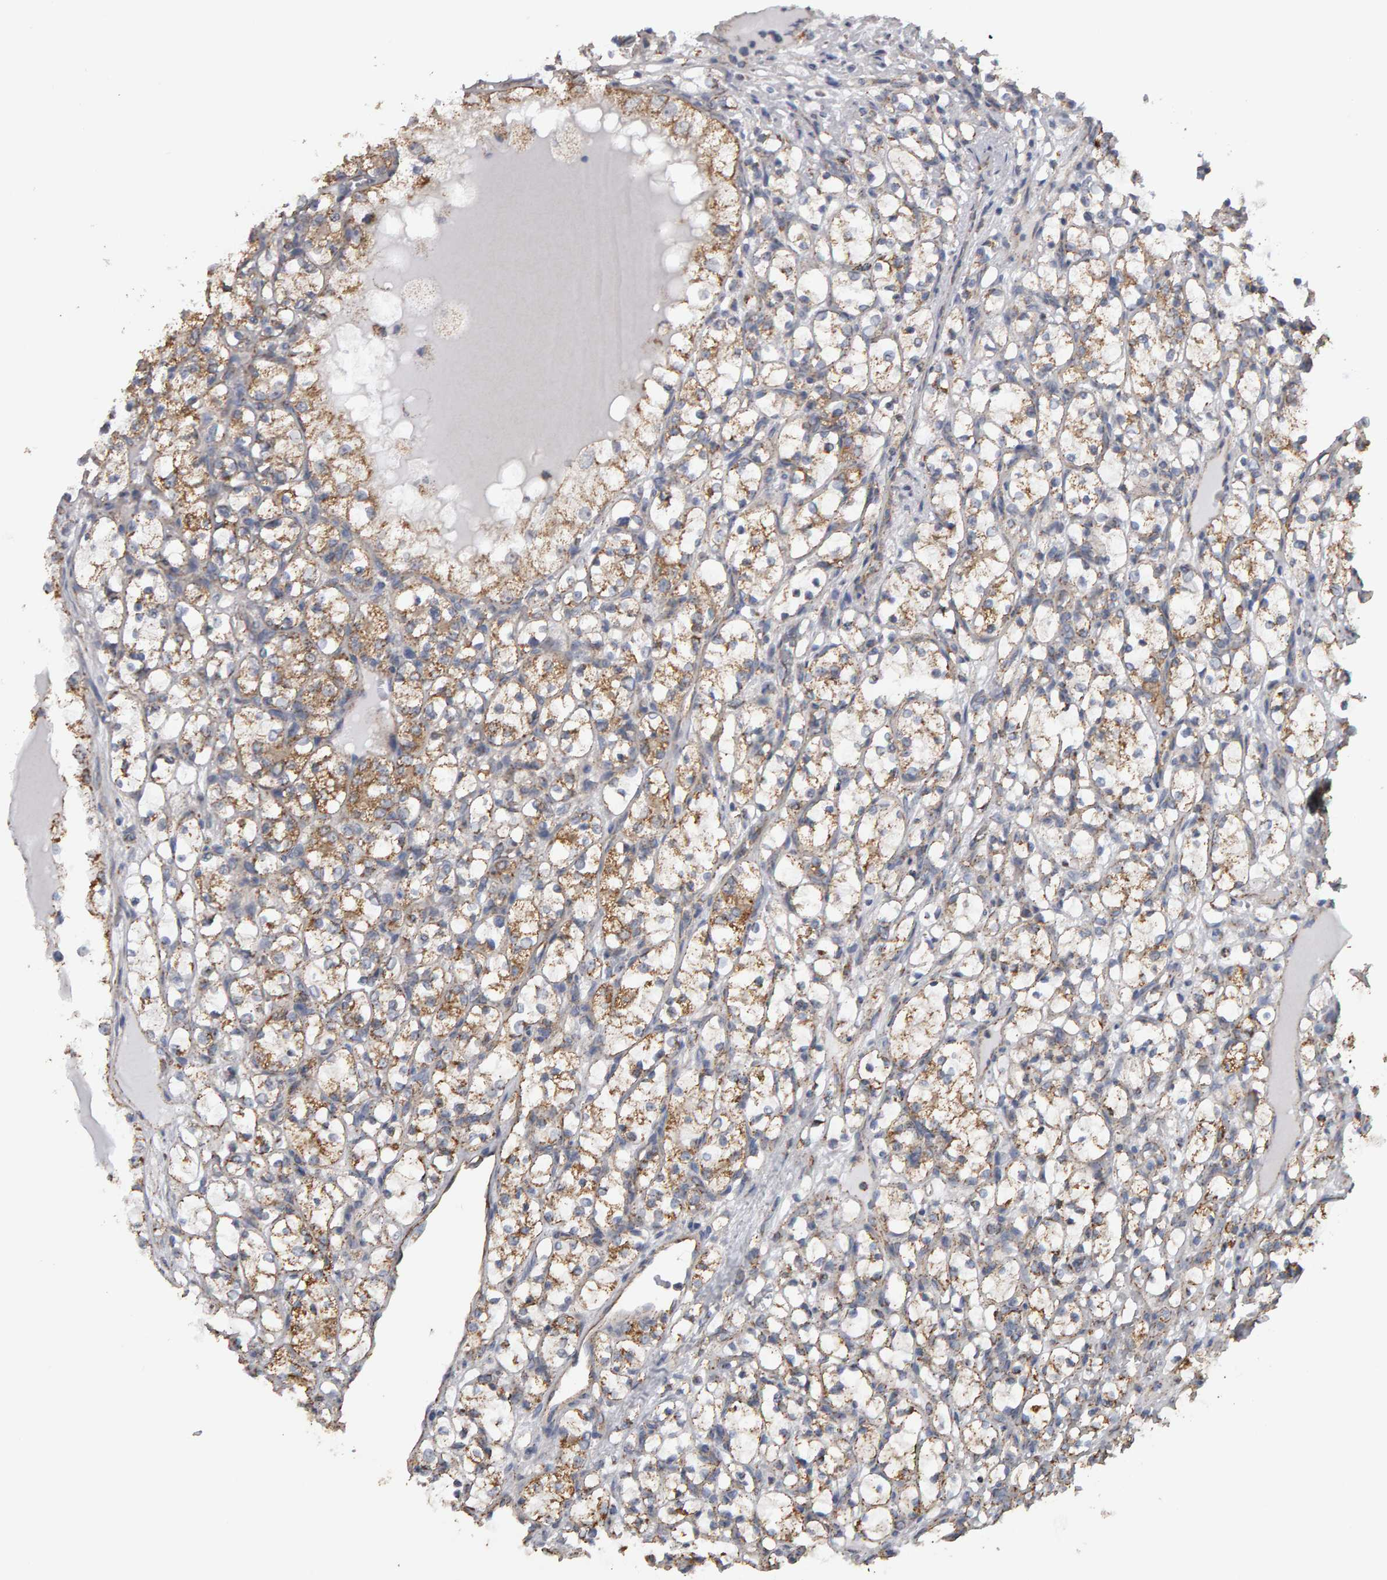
{"staining": {"intensity": "weak", "quantity": "25%-75%", "location": "cytoplasmic/membranous"}, "tissue": "renal cancer", "cell_type": "Tumor cells", "image_type": "cancer", "snomed": [{"axis": "morphology", "description": "Adenocarcinoma, NOS"}, {"axis": "topography", "description": "Kidney"}], "caption": "Tumor cells reveal low levels of weak cytoplasmic/membranous positivity in approximately 25%-75% of cells in renal cancer (adenocarcinoma).", "gene": "TOM1L1", "patient": {"sex": "female", "age": 69}}